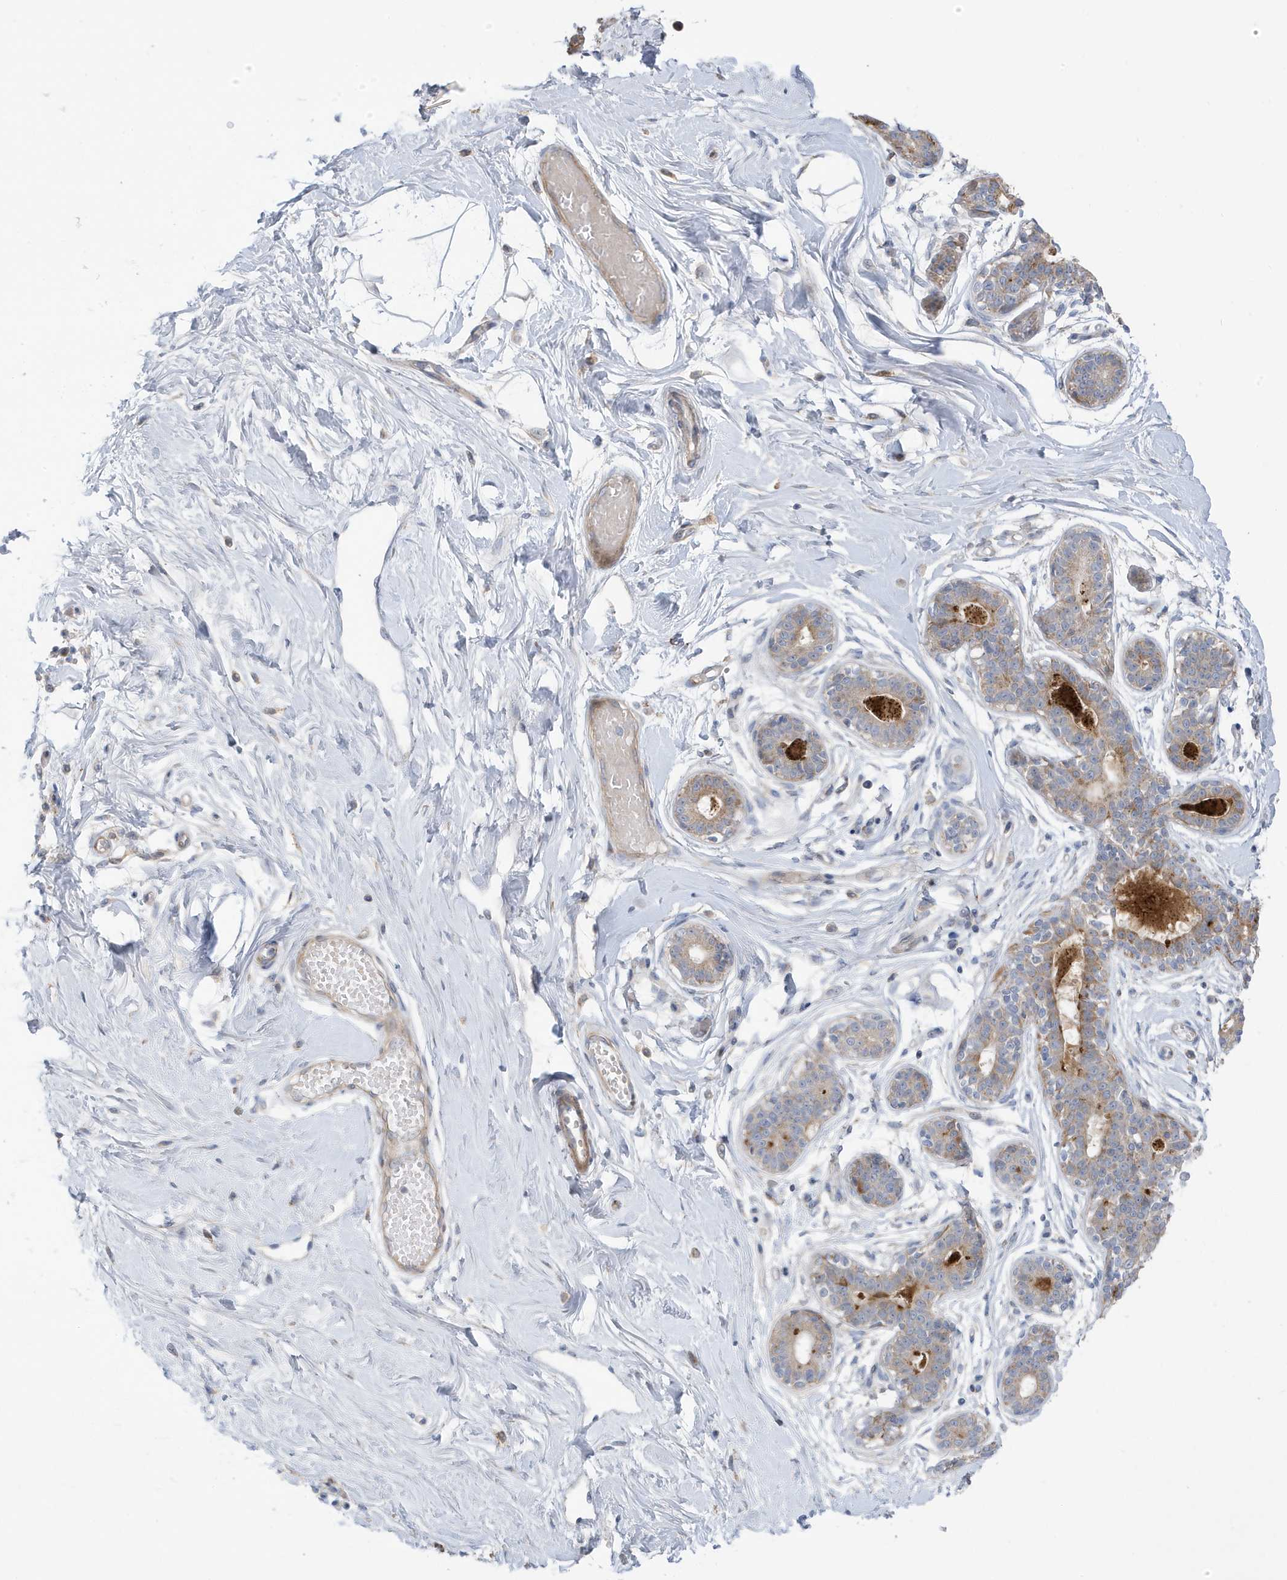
{"staining": {"intensity": "negative", "quantity": "none", "location": "none"}, "tissue": "breast", "cell_type": "Adipocytes", "image_type": "normal", "snomed": [{"axis": "morphology", "description": "Normal tissue, NOS"}, {"axis": "topography", "description": "Breast"}], "caption": "Photomicrograph shows no protein expression in adipocytes of benign breast. Nuclei are stained in blue.", "gene": "ATP13A5", "patient": {"sex": "female", "age": 45}}